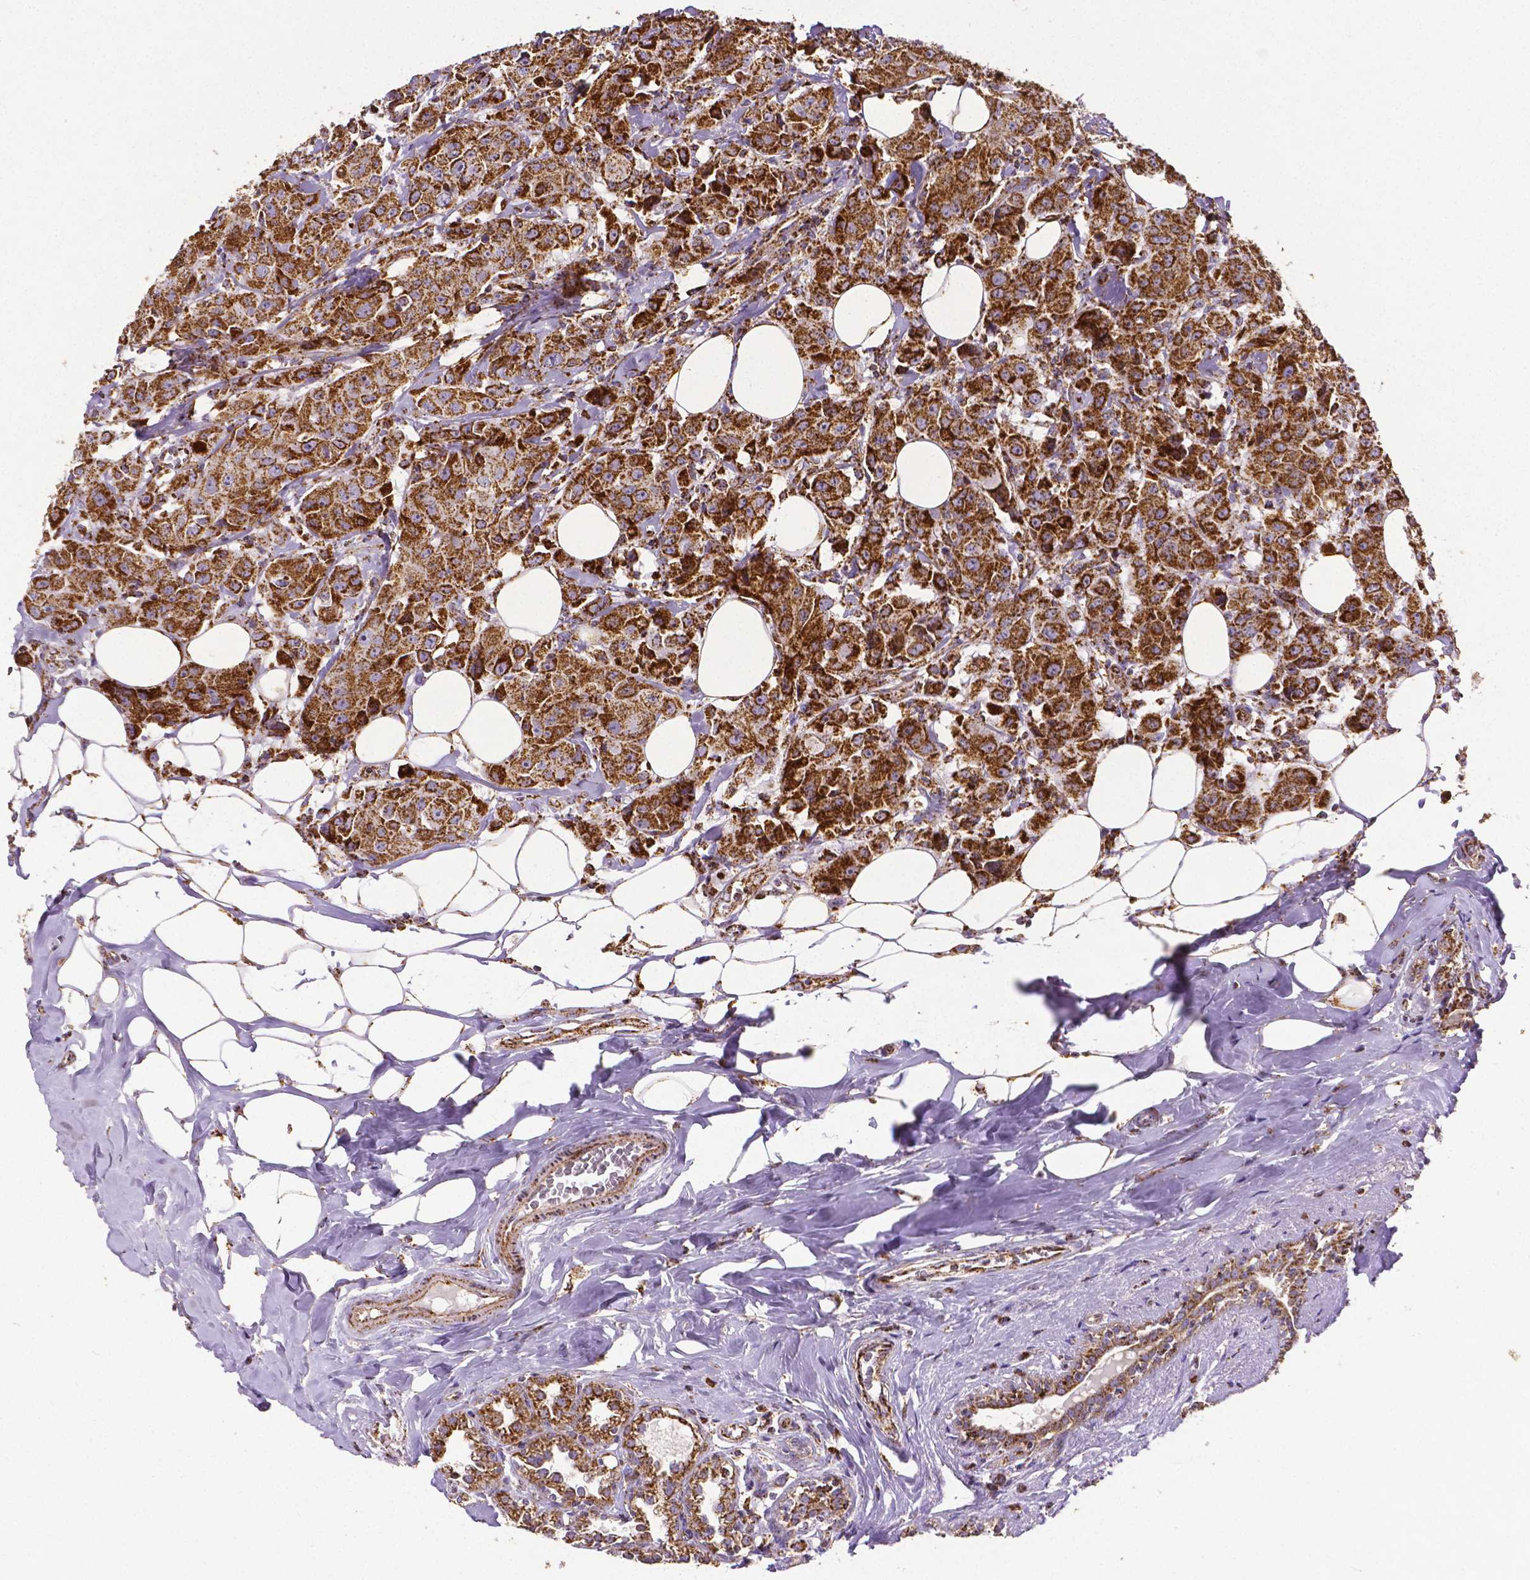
{"staining": {"intensity": "strong", "quantity": ">75%", "location": "cytoplasmic/membranous"}, "tissue": "breast cancer", "cell_type": "Tumor cells", "image_type": "cancer", "snomed": [{"axis": "morphology", "description": "Normal tissue, NOS"}, {"axis": "morphology", "description": "Duct carcinoma"}, {"axis": "topography", "description": "Breast"}], "caption": "Immunohistochemistry (IHC) histopathology image of infiltrating ductal carcinoma (breast) stained for a protein (brown), which displays high levels of strong cytoplasmic/membranous positivity in approximately >75% of tumor cells.", "gene": "MACC1", "patient": {"sex": "female", "age": 43}}